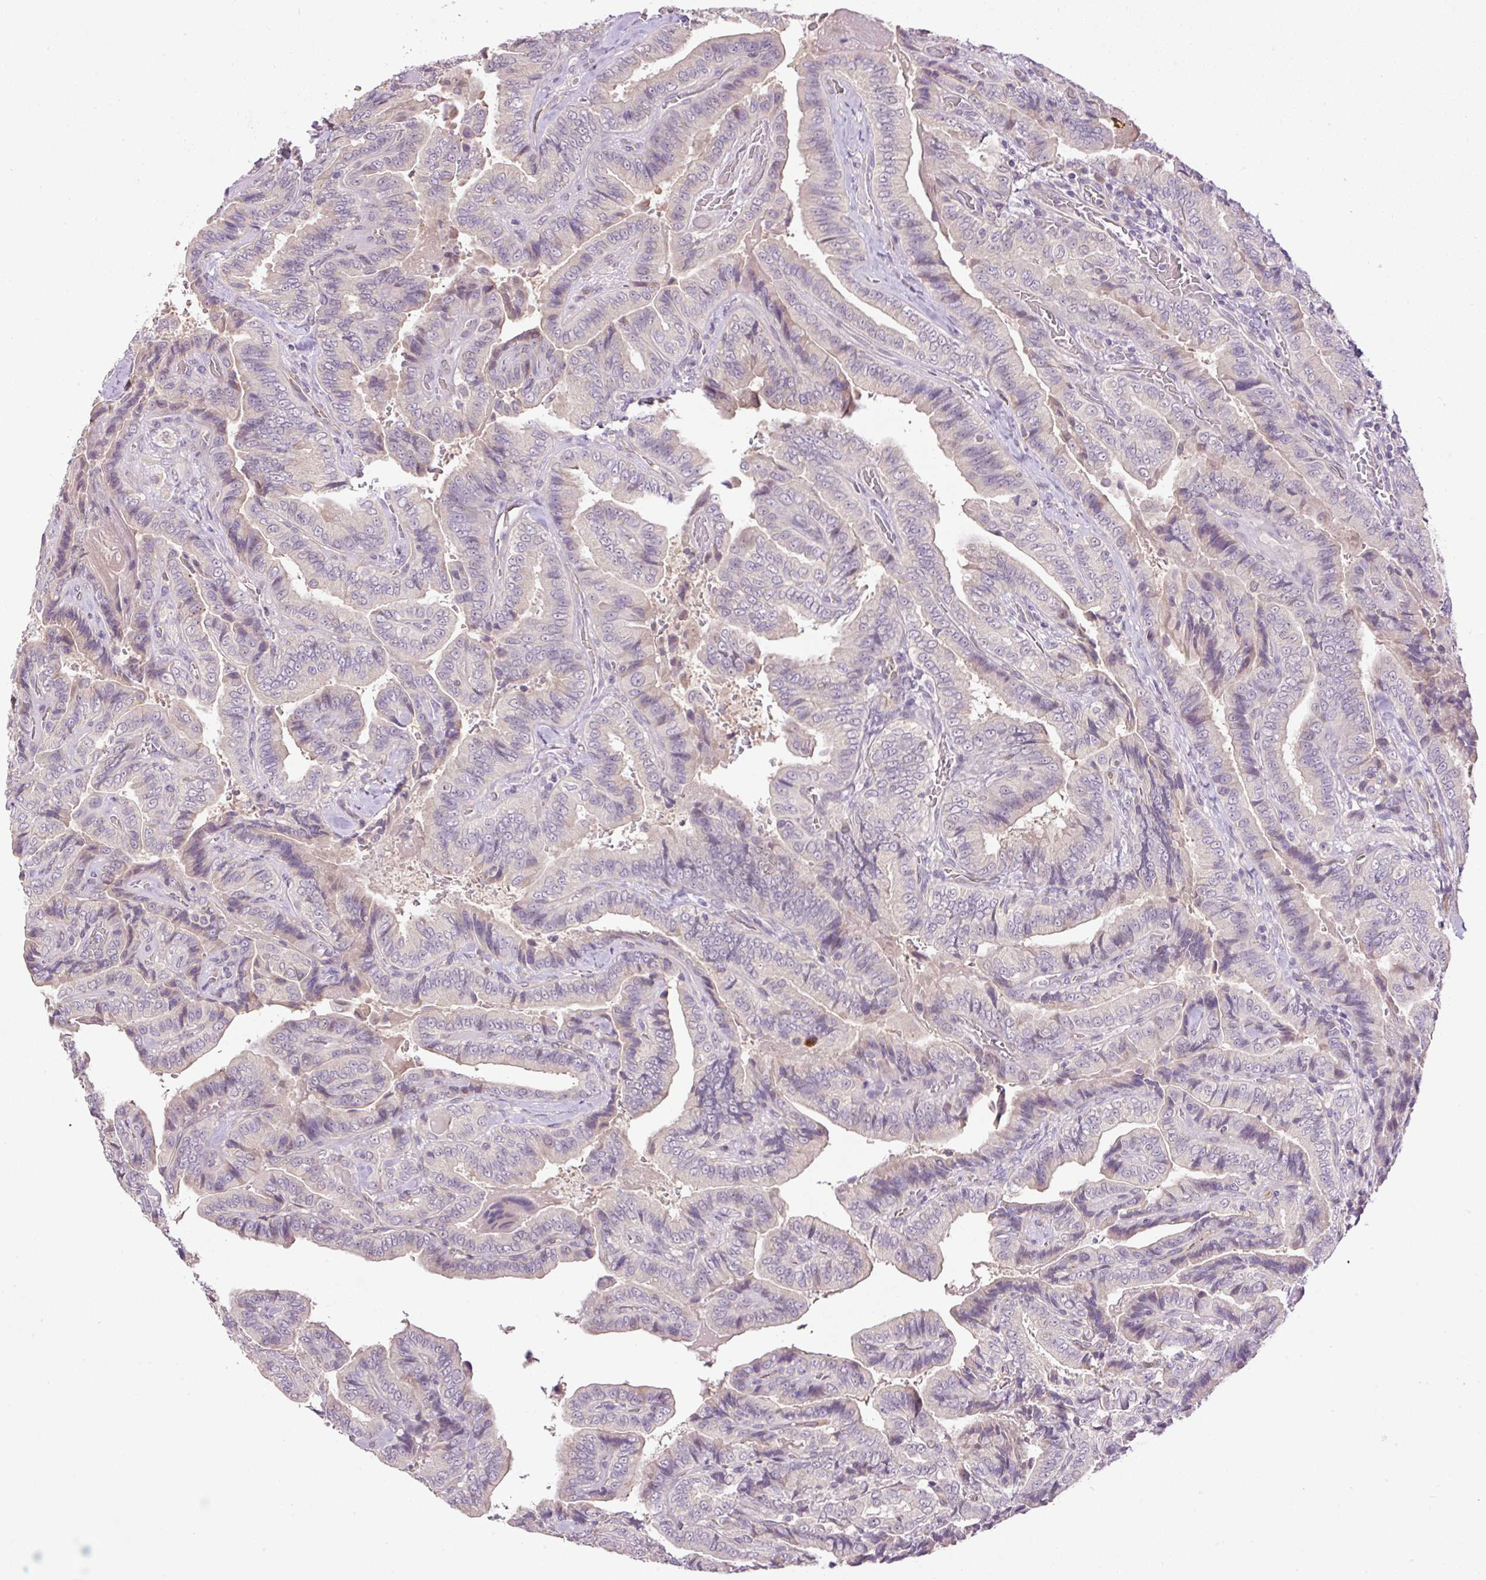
{"staining": {"intensity": "negative", "quantity": "none", "location": "none"}, "tissue": "thyroid cancer", "cell_type": "Tumor cells", "image_type": "cancer", "snomed": [{"axis": "morphology", "description": "Papillary adenocarcinoma, NOS"}, {"axis": "topography", "description": "Thyroid gland"}], "caption": "This is an immunohistochemistry (IHC) micrograph of human papillary adenocarcinoma (thyroid). There is no expression in tumor cells.", "gene": "HABP4", "patient": {"sex": "male", "age": 61}}